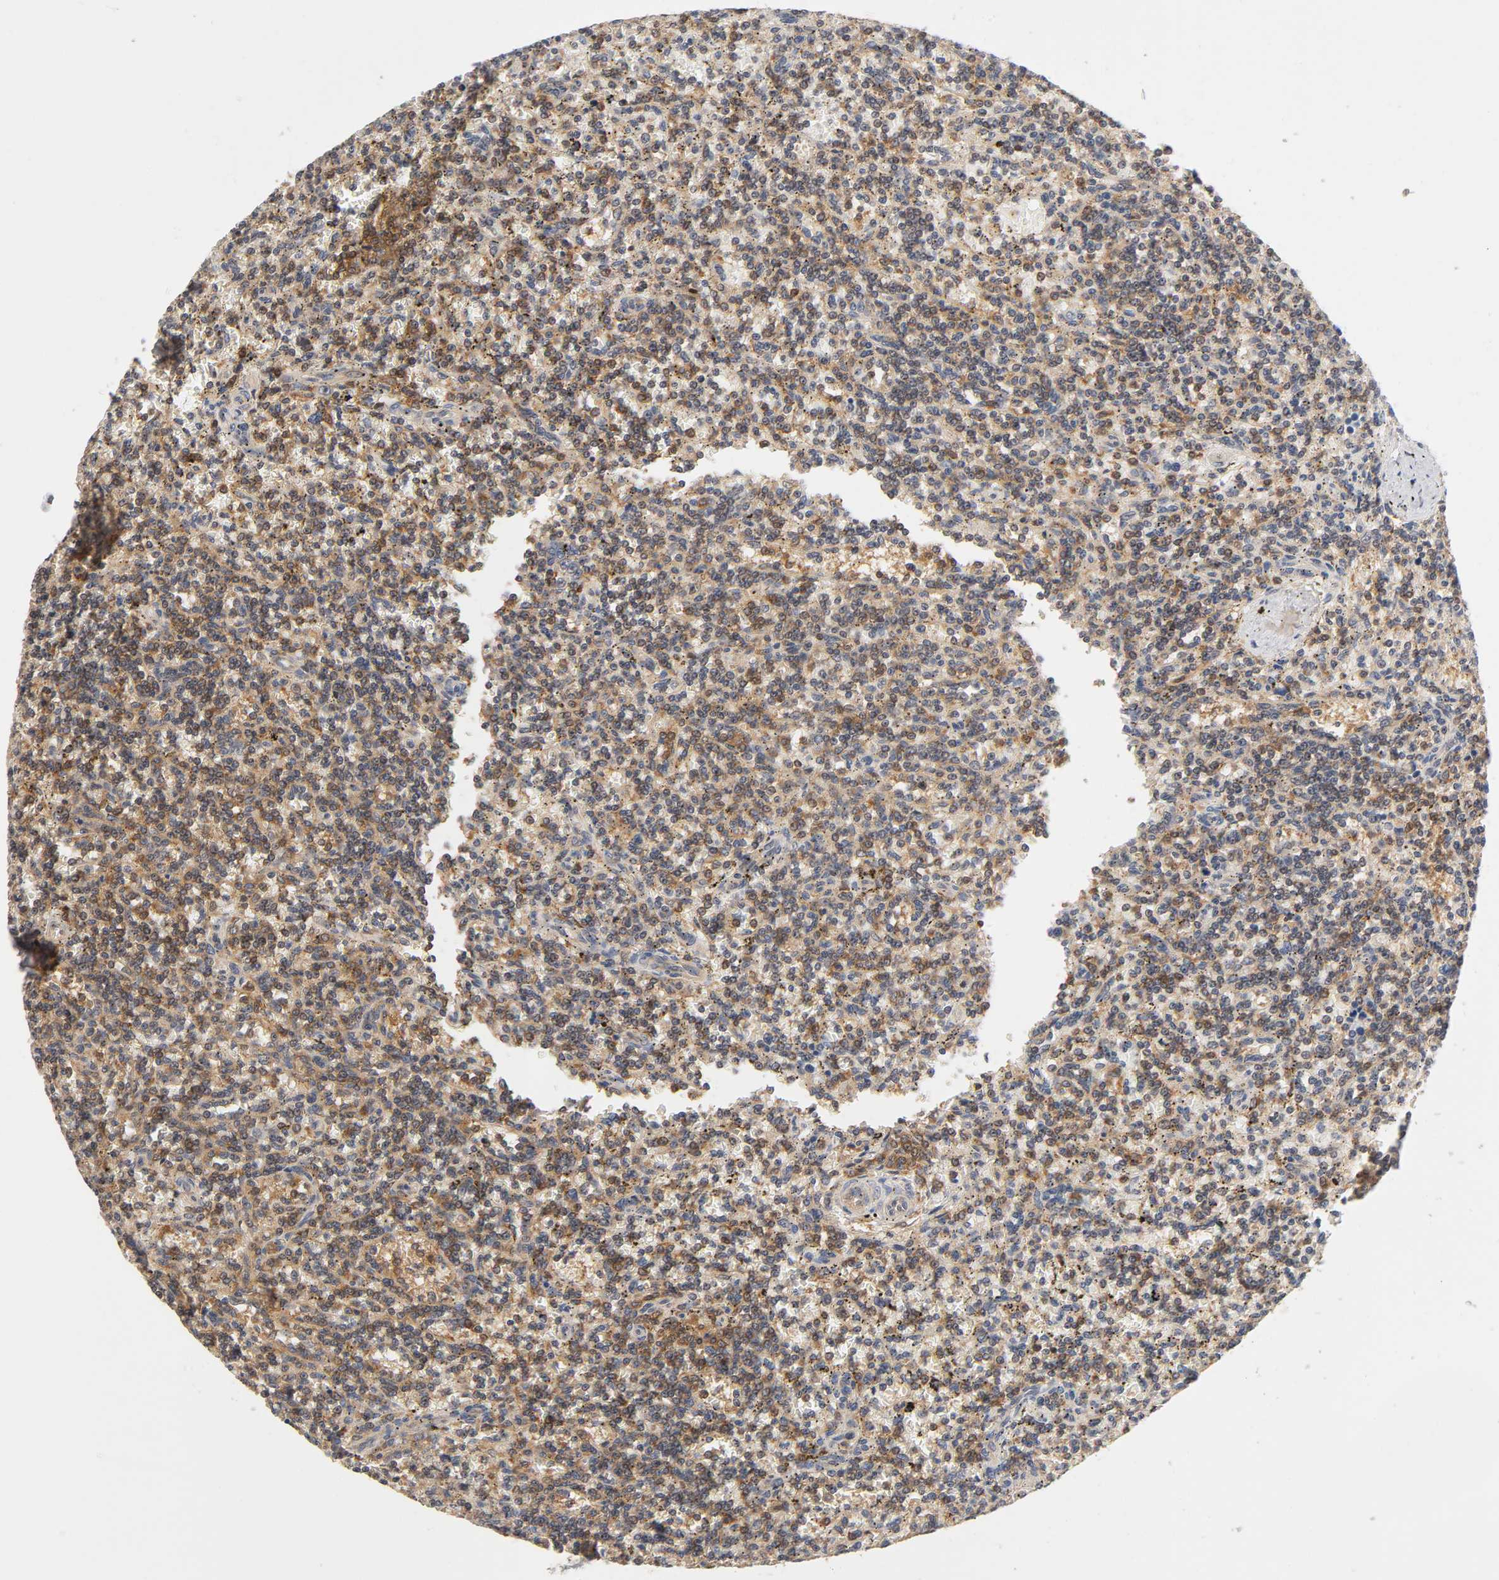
{"staining": {"intensity": "moderate", "quantity": "25%-75%", "location": "cytoplasmic/membranous,nuclear"}, "tissue": "lymphoma", "cell_type": "Tumor cells", "image_type": "cancer", "snomed": [{"axis": "morphology", "description": "Malignant lymphoma, non-Hodgkin's type, Low grade"}, {"axis": "topography", "description": "Spleen"}], "caption": "A brown stain highlights moderate cytoplasmic/membranous and nuclear expression of a protein in human low-grade malignant lymphoma, non-Hodgkin's type tumor cells. (DAB (3,3'-diaminobenzidine) IHC, brown staining for protein, blue staining for nuclei).", "gene": "ACTR2", "patient": {"sex": "male", "age": 73}}